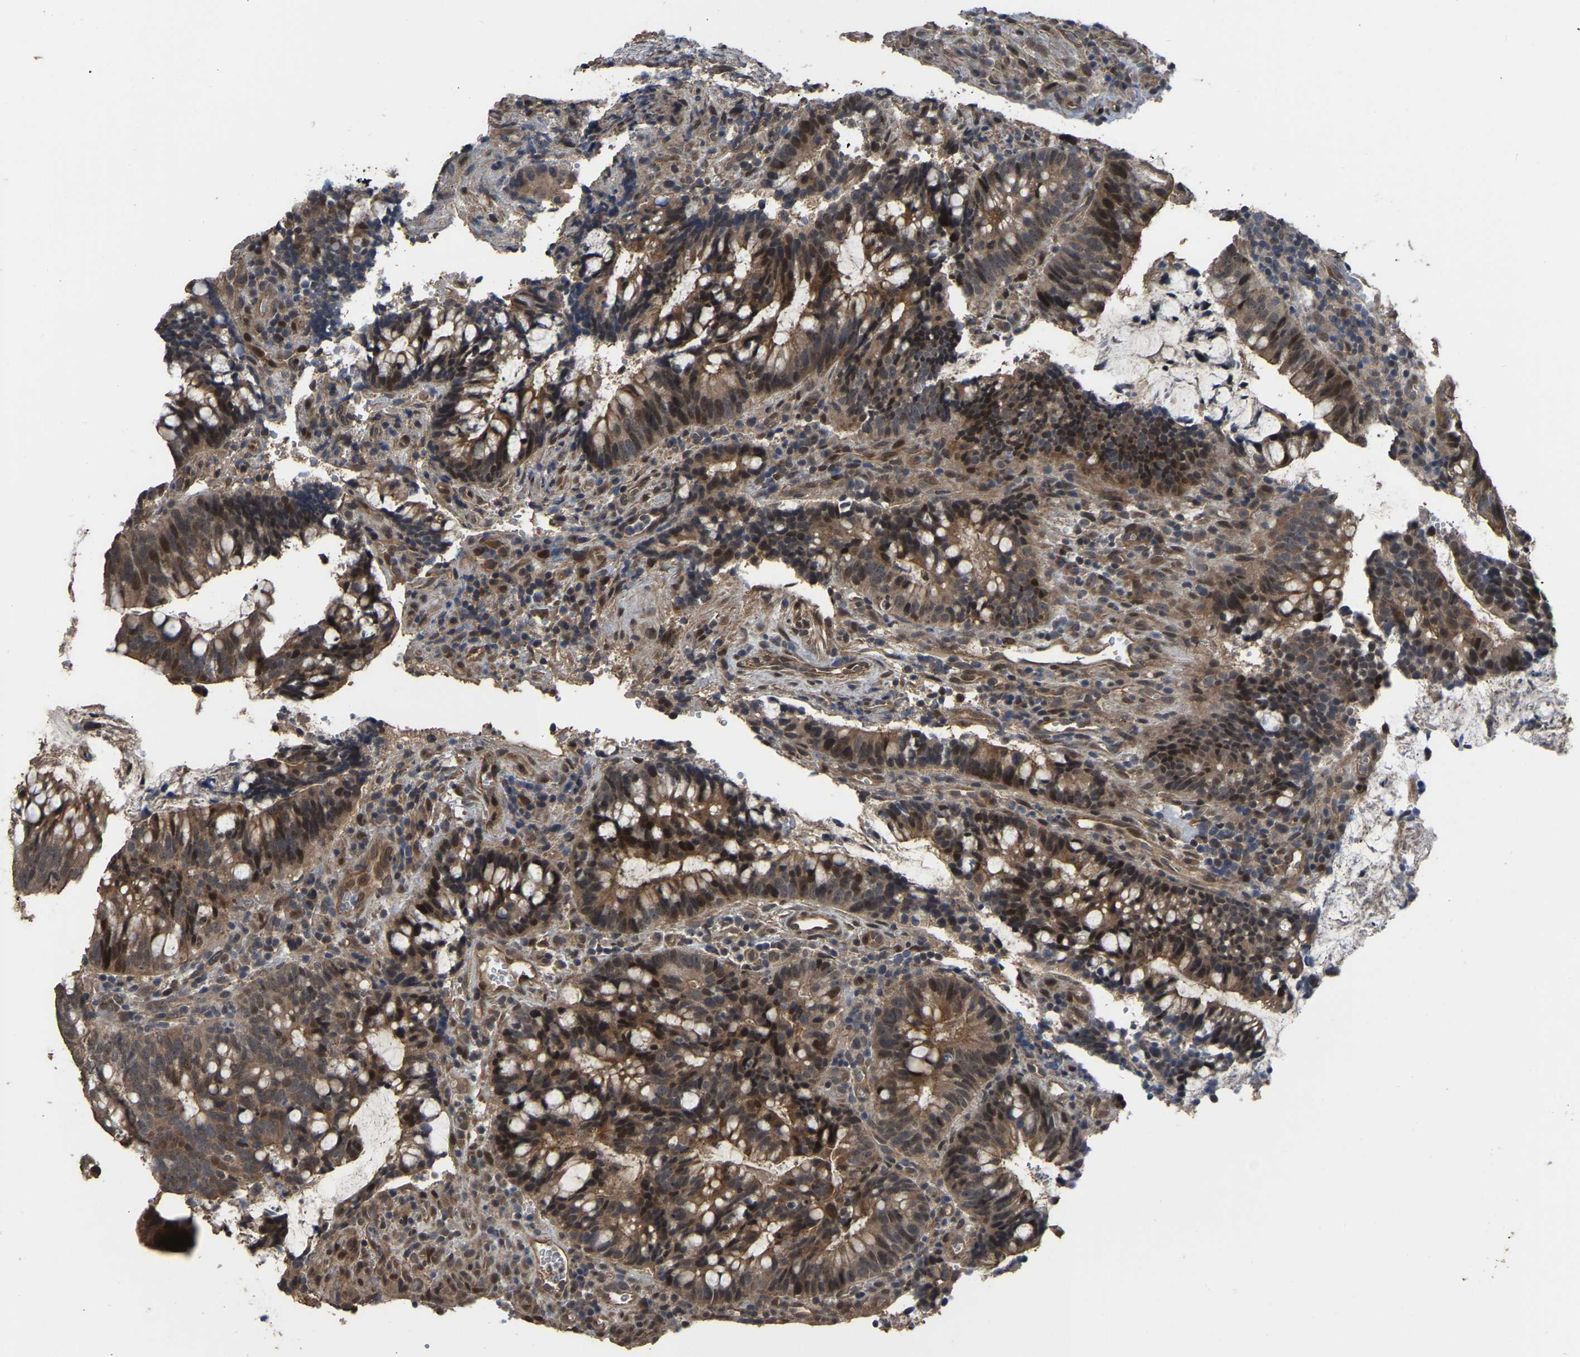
{"staining": {"intensity": "moderate", "quantity": ">75%", "location": "cytoplasmic/membranous,nuclear"}, "tissue": "colorectal cancer", "cell_type": "Tumor cells", "image_type": "cancer", "snomed": [{"axis": "morphology", "description": "Adenocarcinoma, NOS"}, {"axis": "topography", "description": "Colon"}], "caption": "A medium amount of moderate cytoplasmic/membranous and nuclear positivity is present in approximately >75% of tumor cells in colorectal adenocarcinoma tissue.", "gene": "ARHGAP23", "patient": {"sex": "female", "age": 66}}